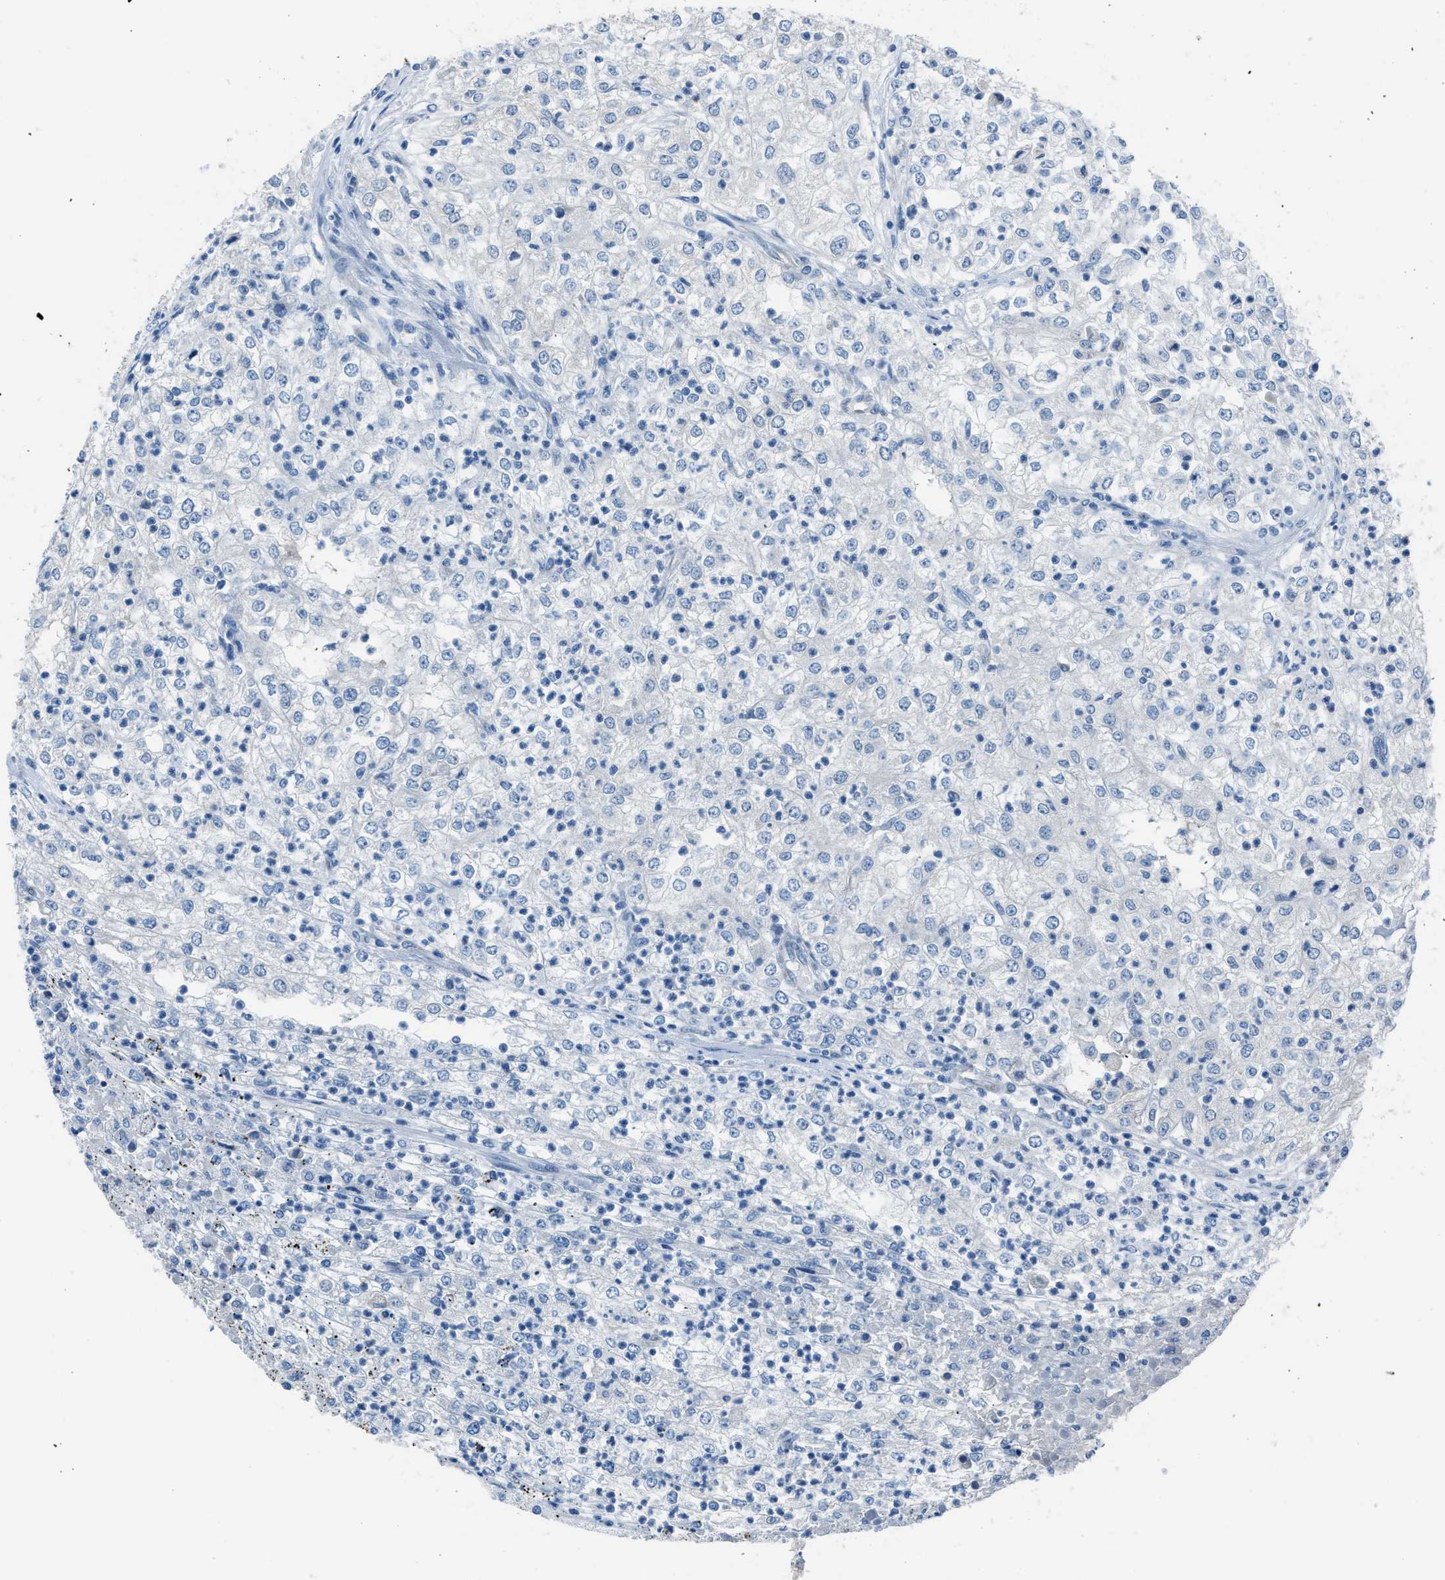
{"staining": {"intensity": "negative", "quantity": "none", "location": "none"}, "tissue": "renal cancer", "cell_type": "Tumor cells", "image_type": "cancer", "snomed": [{"axis": "morphology", "description": "Adenocarcinoma, NOS"}, {"axis": "topography", "description": "Kidney"}], "caption": "This is an immunohistochemistry (IHC) histopathology image of renal cancer. There is no positivity in tumor cells.", "gene": "RNF41", "patient": {"sex": "female", "age": 54}}